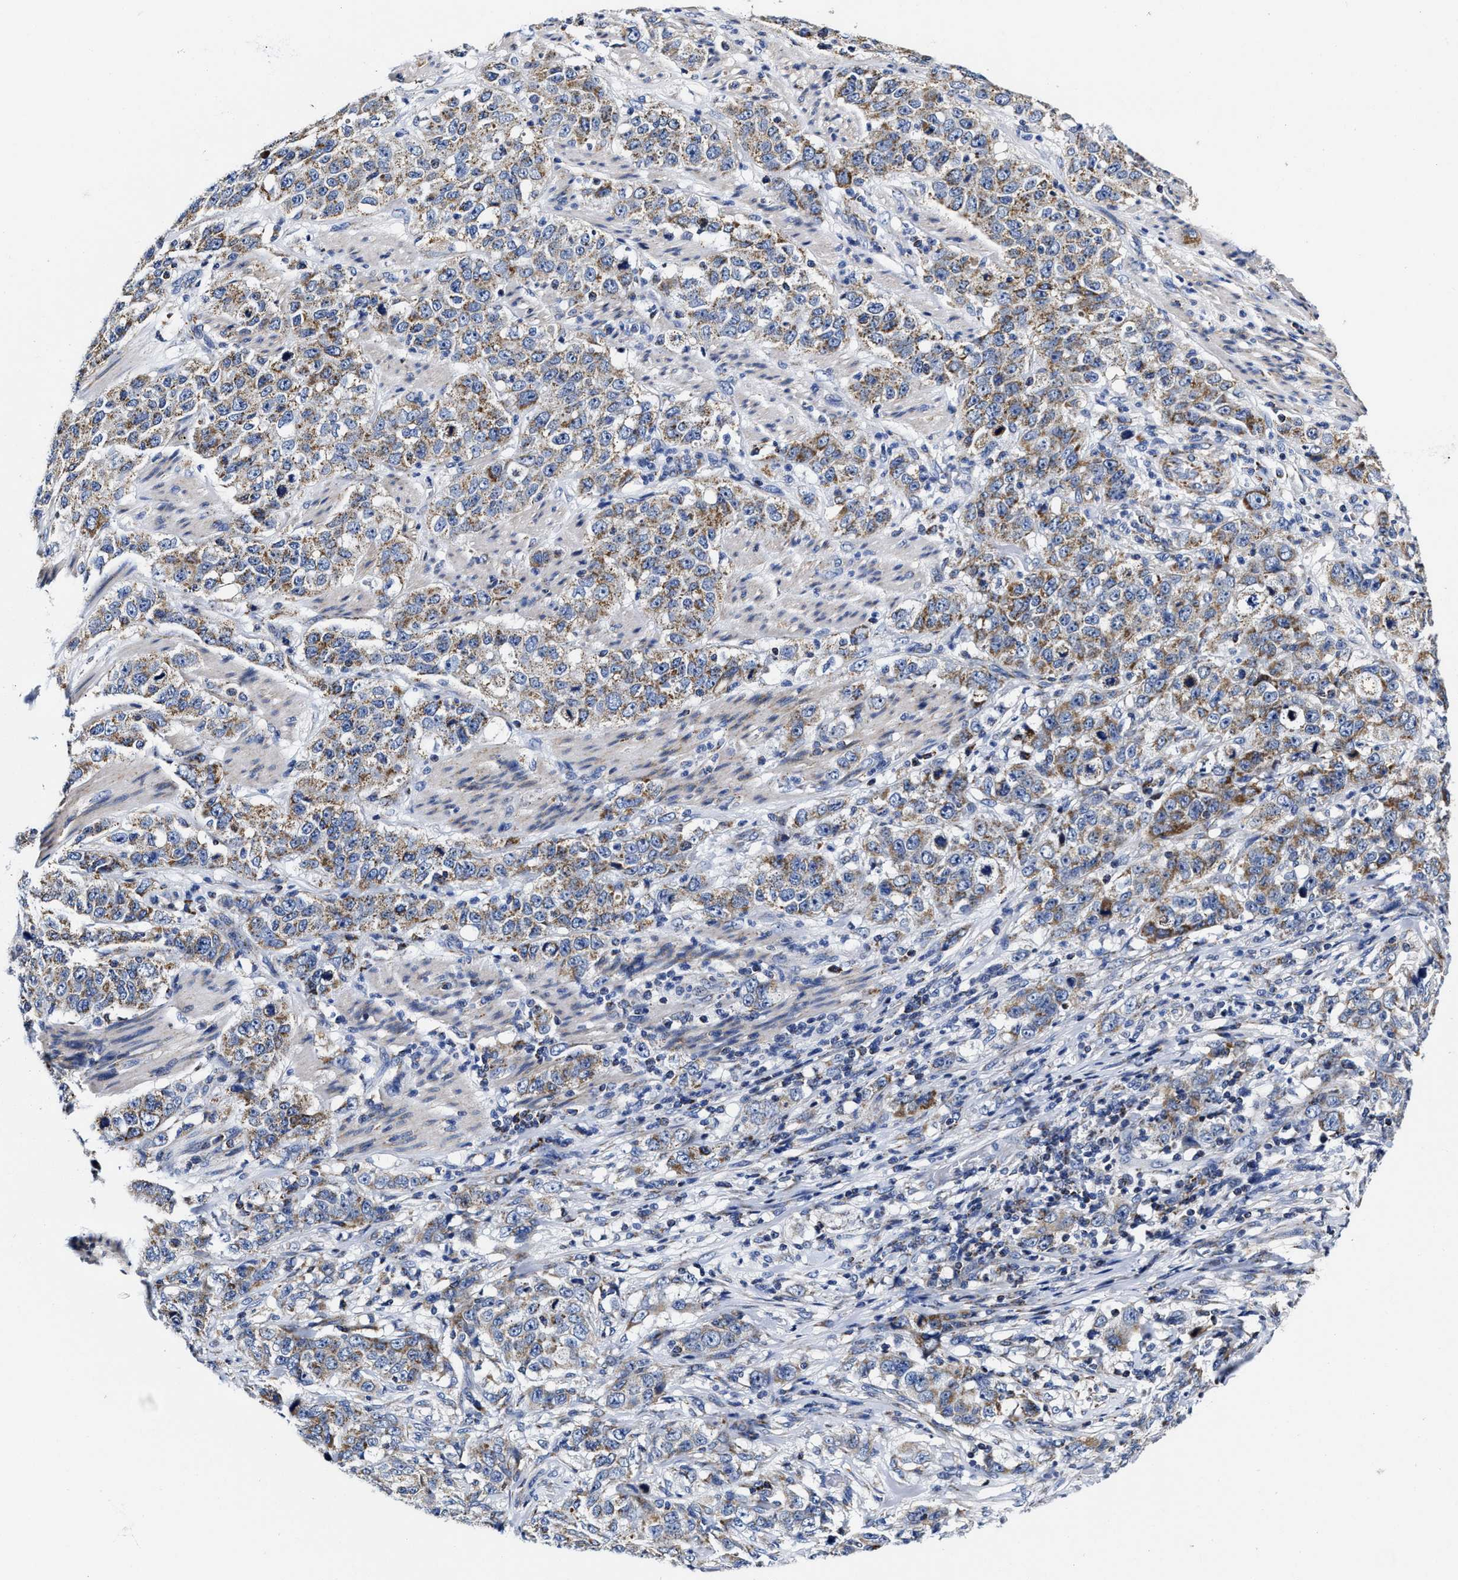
{"staining": {"intensity": "weak", "quantity": "<25%", "location": "cytoplasmic/membranous"}, "tissue": "stomach cancer", "cell_type": "Tumor cells", "image_type": "cancer", "snomed": [{"axis": "morphology", "description": "Adenocarcinoma, NOS"}, {"axis": "topography", "description": "Stomach"}], "caption": "This is a photomicrograph of immunohistochemistry (IHC) staining of adenocarcinoma (stomach), which shows no expression in tumor cells.", "gene": "HINT2", "patient": {"sex": "male", "age": 48}}